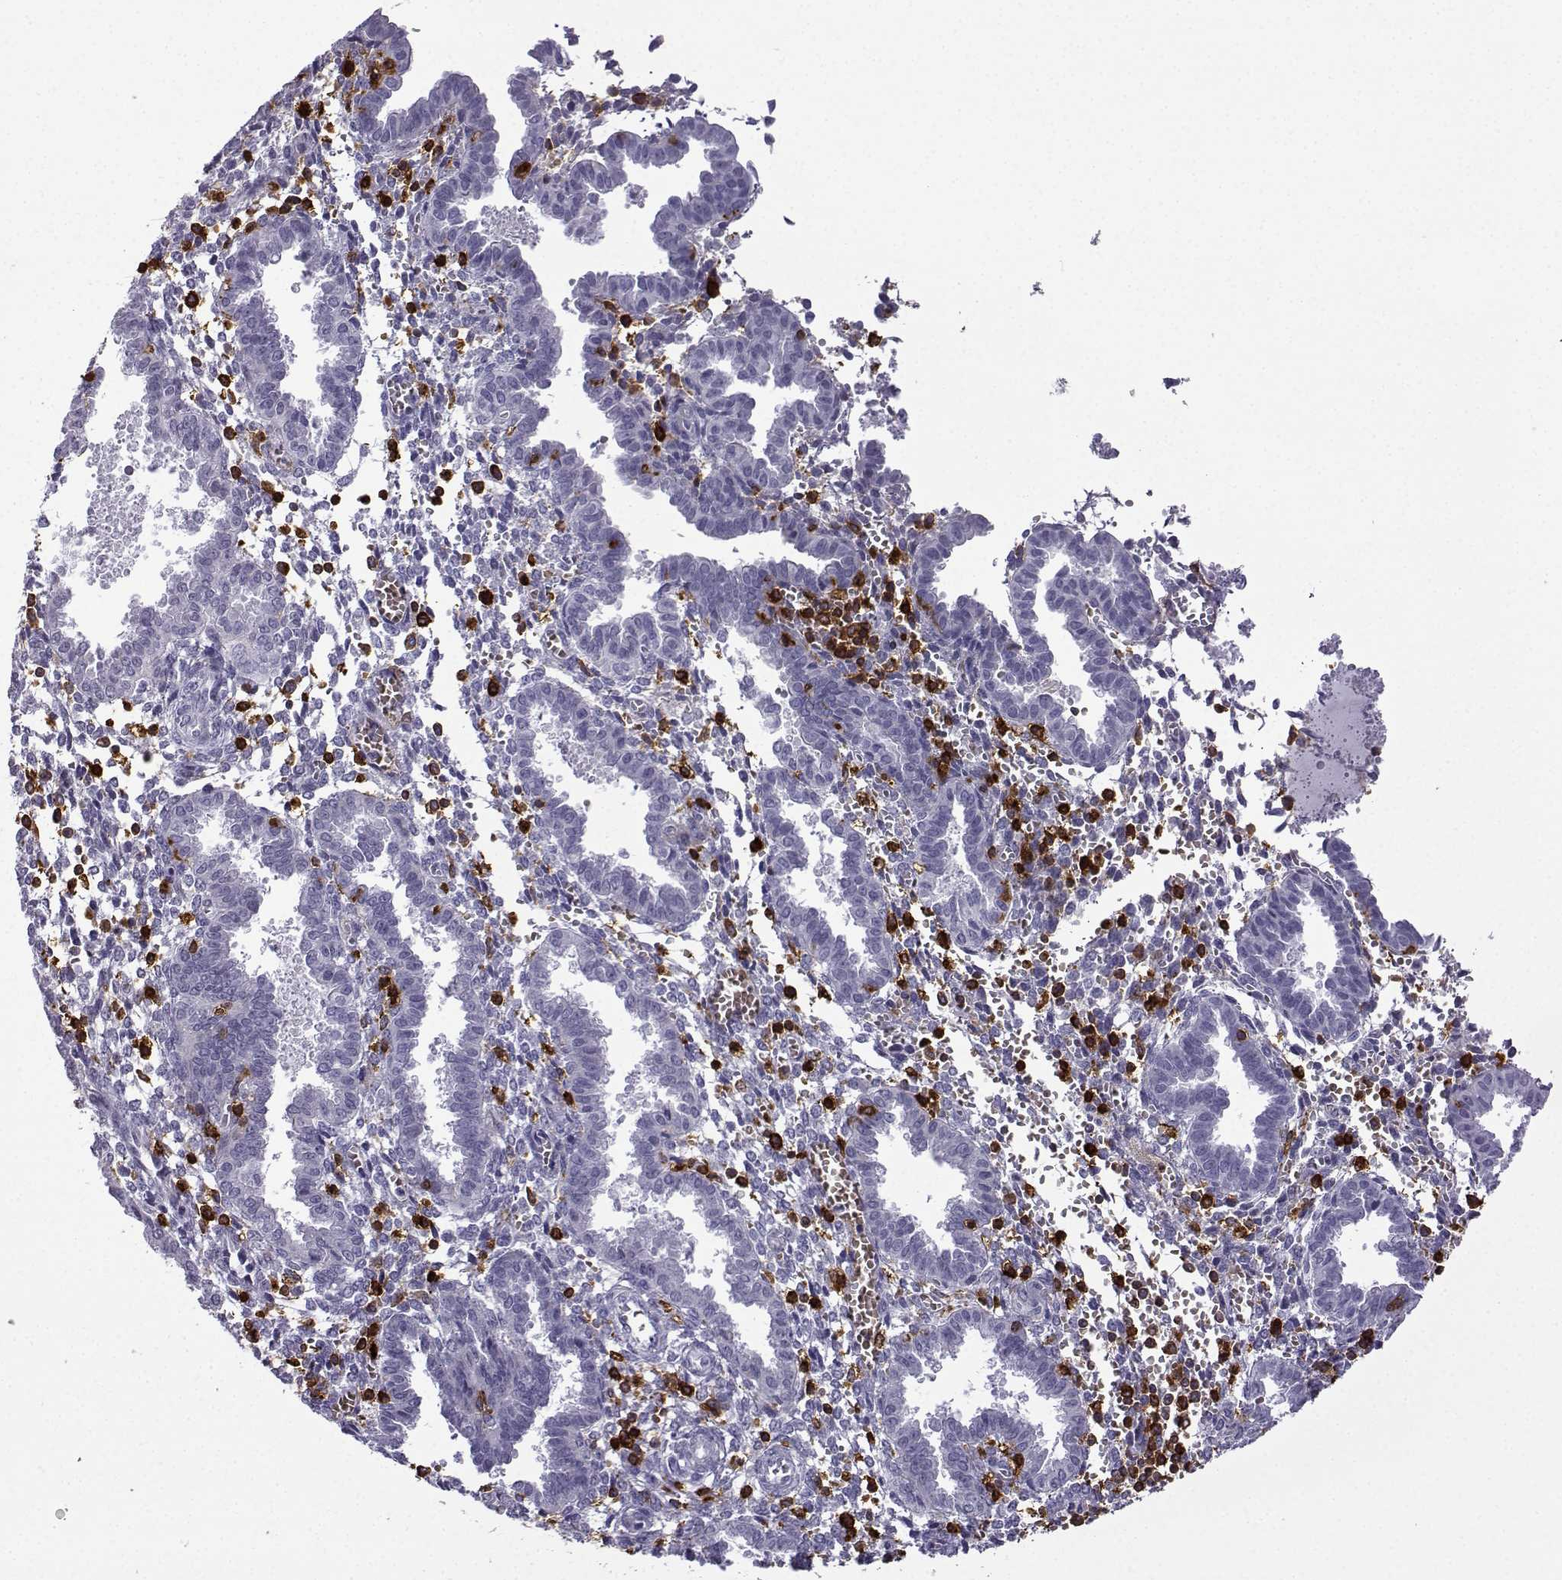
{"staining": {"intensity": "negative", "quantity": "none", "location": "none"}, "tissue": "endometrium", "cell_type": "Cells in endometrial stroma", "image_type": "normal", "snomed": [{"axis": "morphology", "description": "Normal tissue, NOS"}, {"axis": "topography", "description": "Endometrium"}], "caption": "The immunohistochemistry (IHC) micrograph has no significant expression in cells in endometrial stroma of endometrium. Brightfield microscopy of IHC stained with DAB (3,3'-diaminobenzidine) (brown) and hematoxylin (blue), captured at high magnification.", "gene": "DOCK10", "patient": {"sex": "female", "age": 37}}